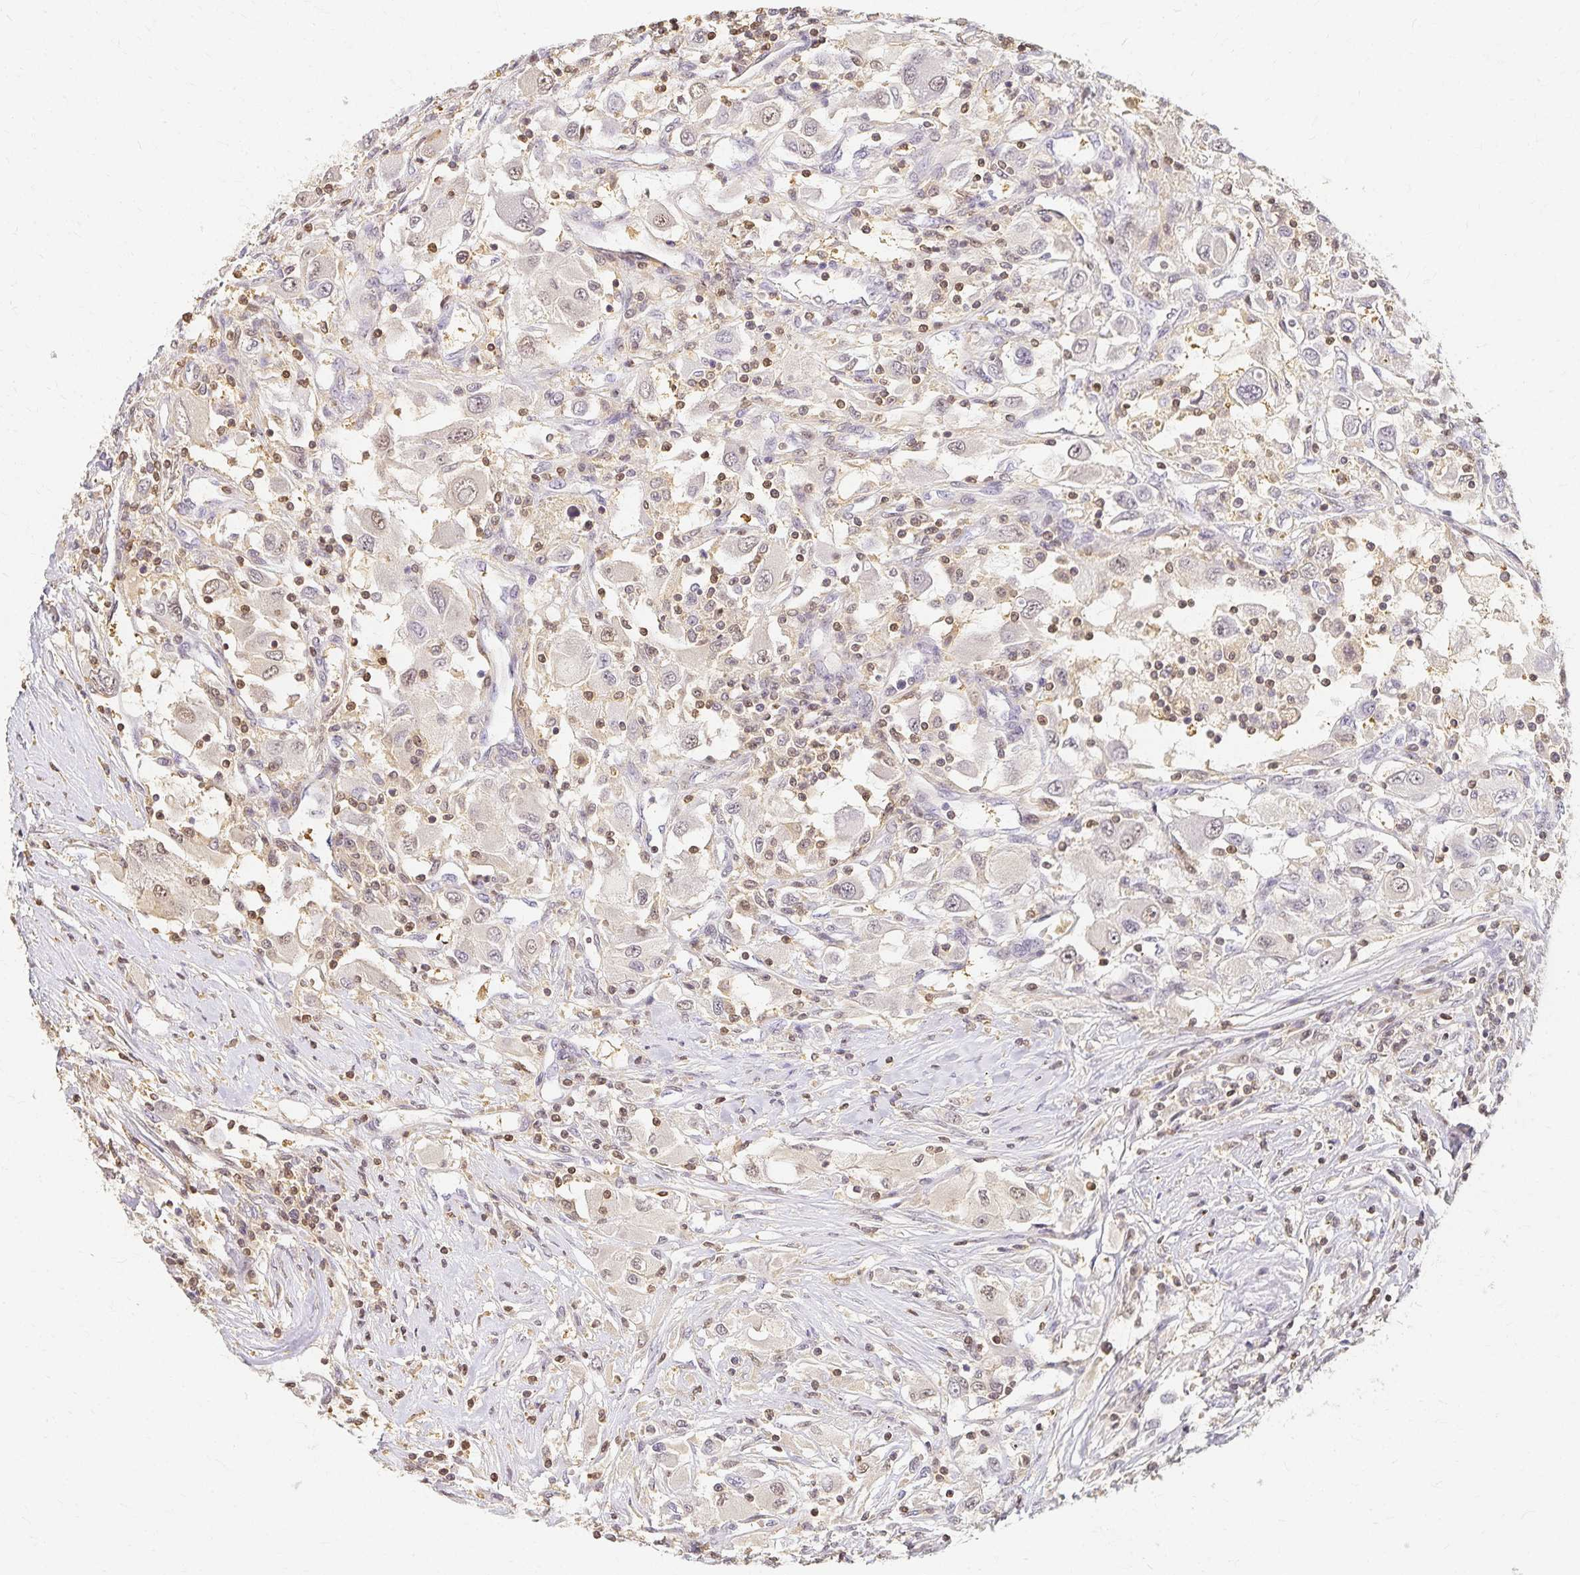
{"staining": {"intensity": "weak", "quantity": "<25%", "location": "cytoplasmic/membranous"}, "tissue": "renal cancer", "cell_type": "Tumor cells", "image_type": "cancer", "snomed": [{"axis": "morphology", "description": "Adenocarcinoma, NOS"}, {"axis": "topography", "description": "Kidney"}], "caption": "An immunohistochemistry (IHC) photomicrograph of renal cancer is shown. There is no staining in tumor cells of renal cancer. Nuclei are stained in blue.", "gene": "AZGP1", "patient": {"sex": "female", "age": 67}}